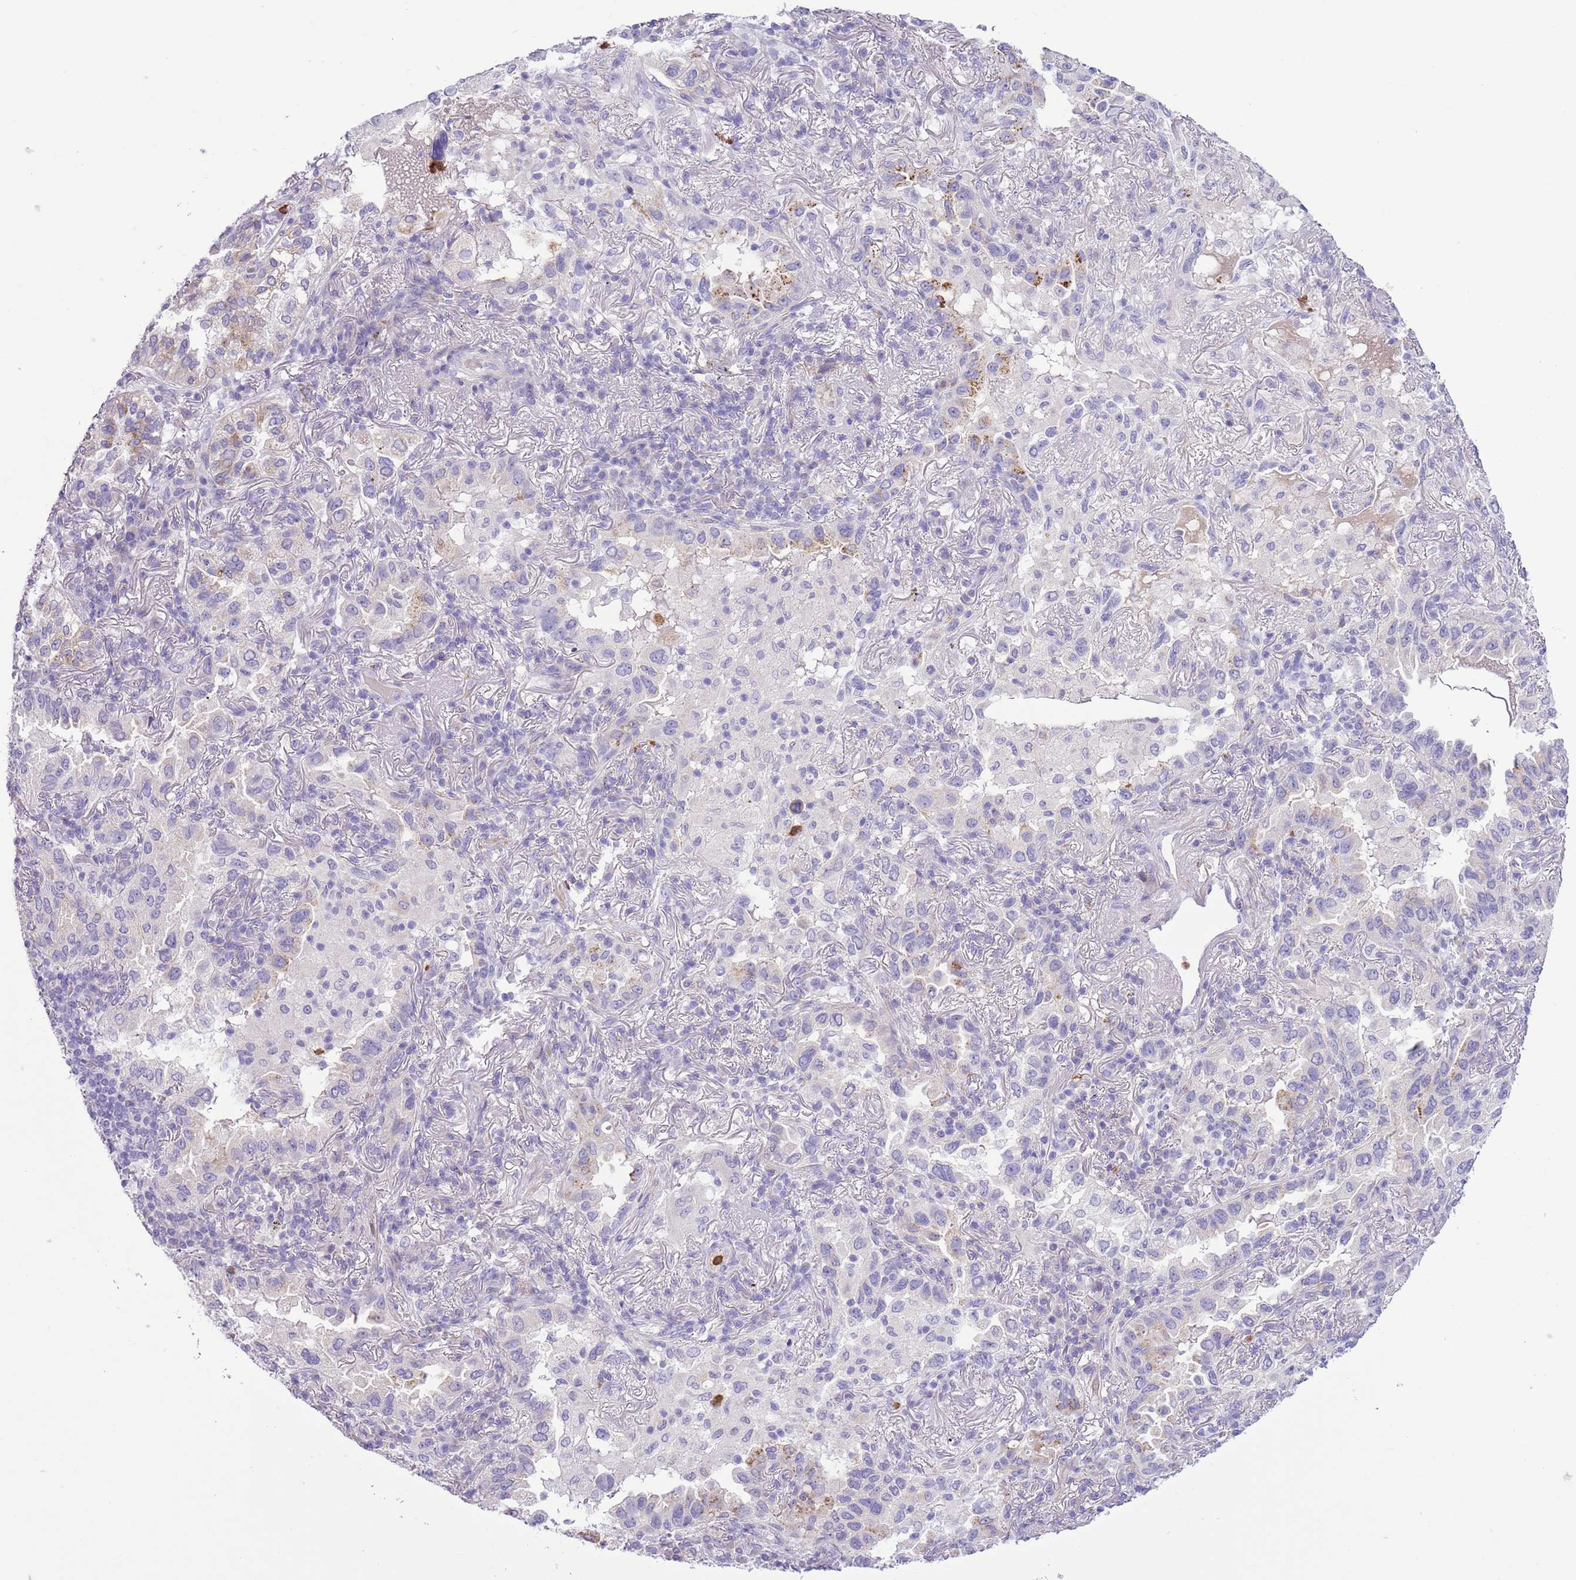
{"staining": {"intensity": "weak", "quantity": "<25%", "location": "cytoplasmic/membranous"}, "tissue": "lung cancer", "cell_type": "Tumor cells", "image_type": "cancer", "snomed": [{"axis": "morphology", "description": "Adenocarcinoma, NOS"}, {"axis": "topography", "description": "Lung"}], "caption": "Tumor cells show no significant positivity in lung cancer.", "gene": "OR6M1", "patient": {"sex": "female", "age": 69}}